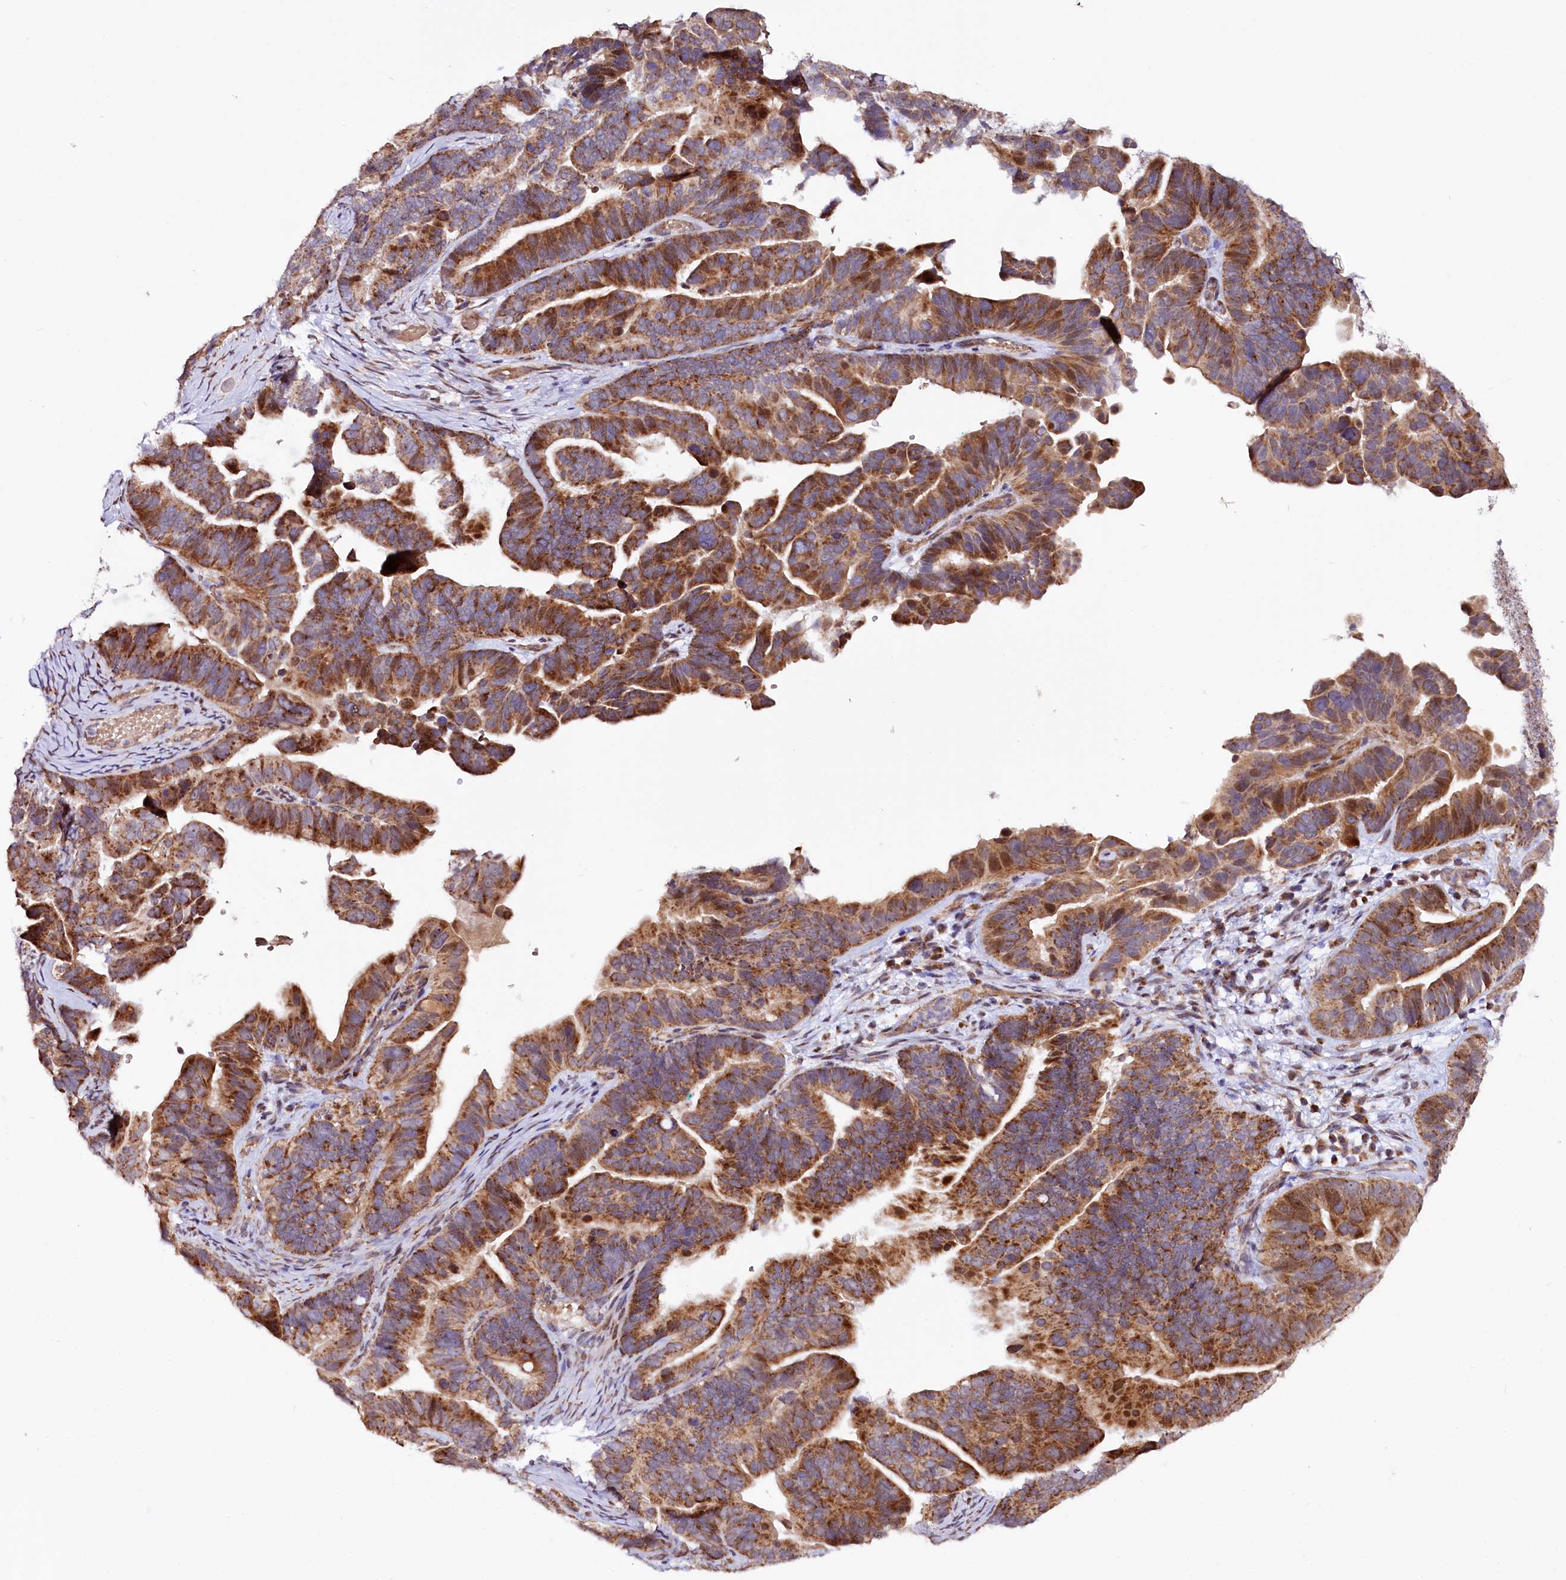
{"staining": {"intensity": "moderate", "quantity": ">75%", "location": "cytoplasmic/membranous"}, "tissue": "ovarian cancer", "cell_type": "Tumor cells", "image_type": "cancer", "snomed": [{"axis": "morphology", "description": "Cystadenocarcinoma, serous, NOS"}, {"axis": "topography", "description": "Ovary"}], "caption": "Moderate cytoplasmic/membranous expression is present in about >75% of tumor cells in ovarian serous cystadenocarcinoma.", "gene": "ST7", "patient": {"sex": "female", "age": 56}}